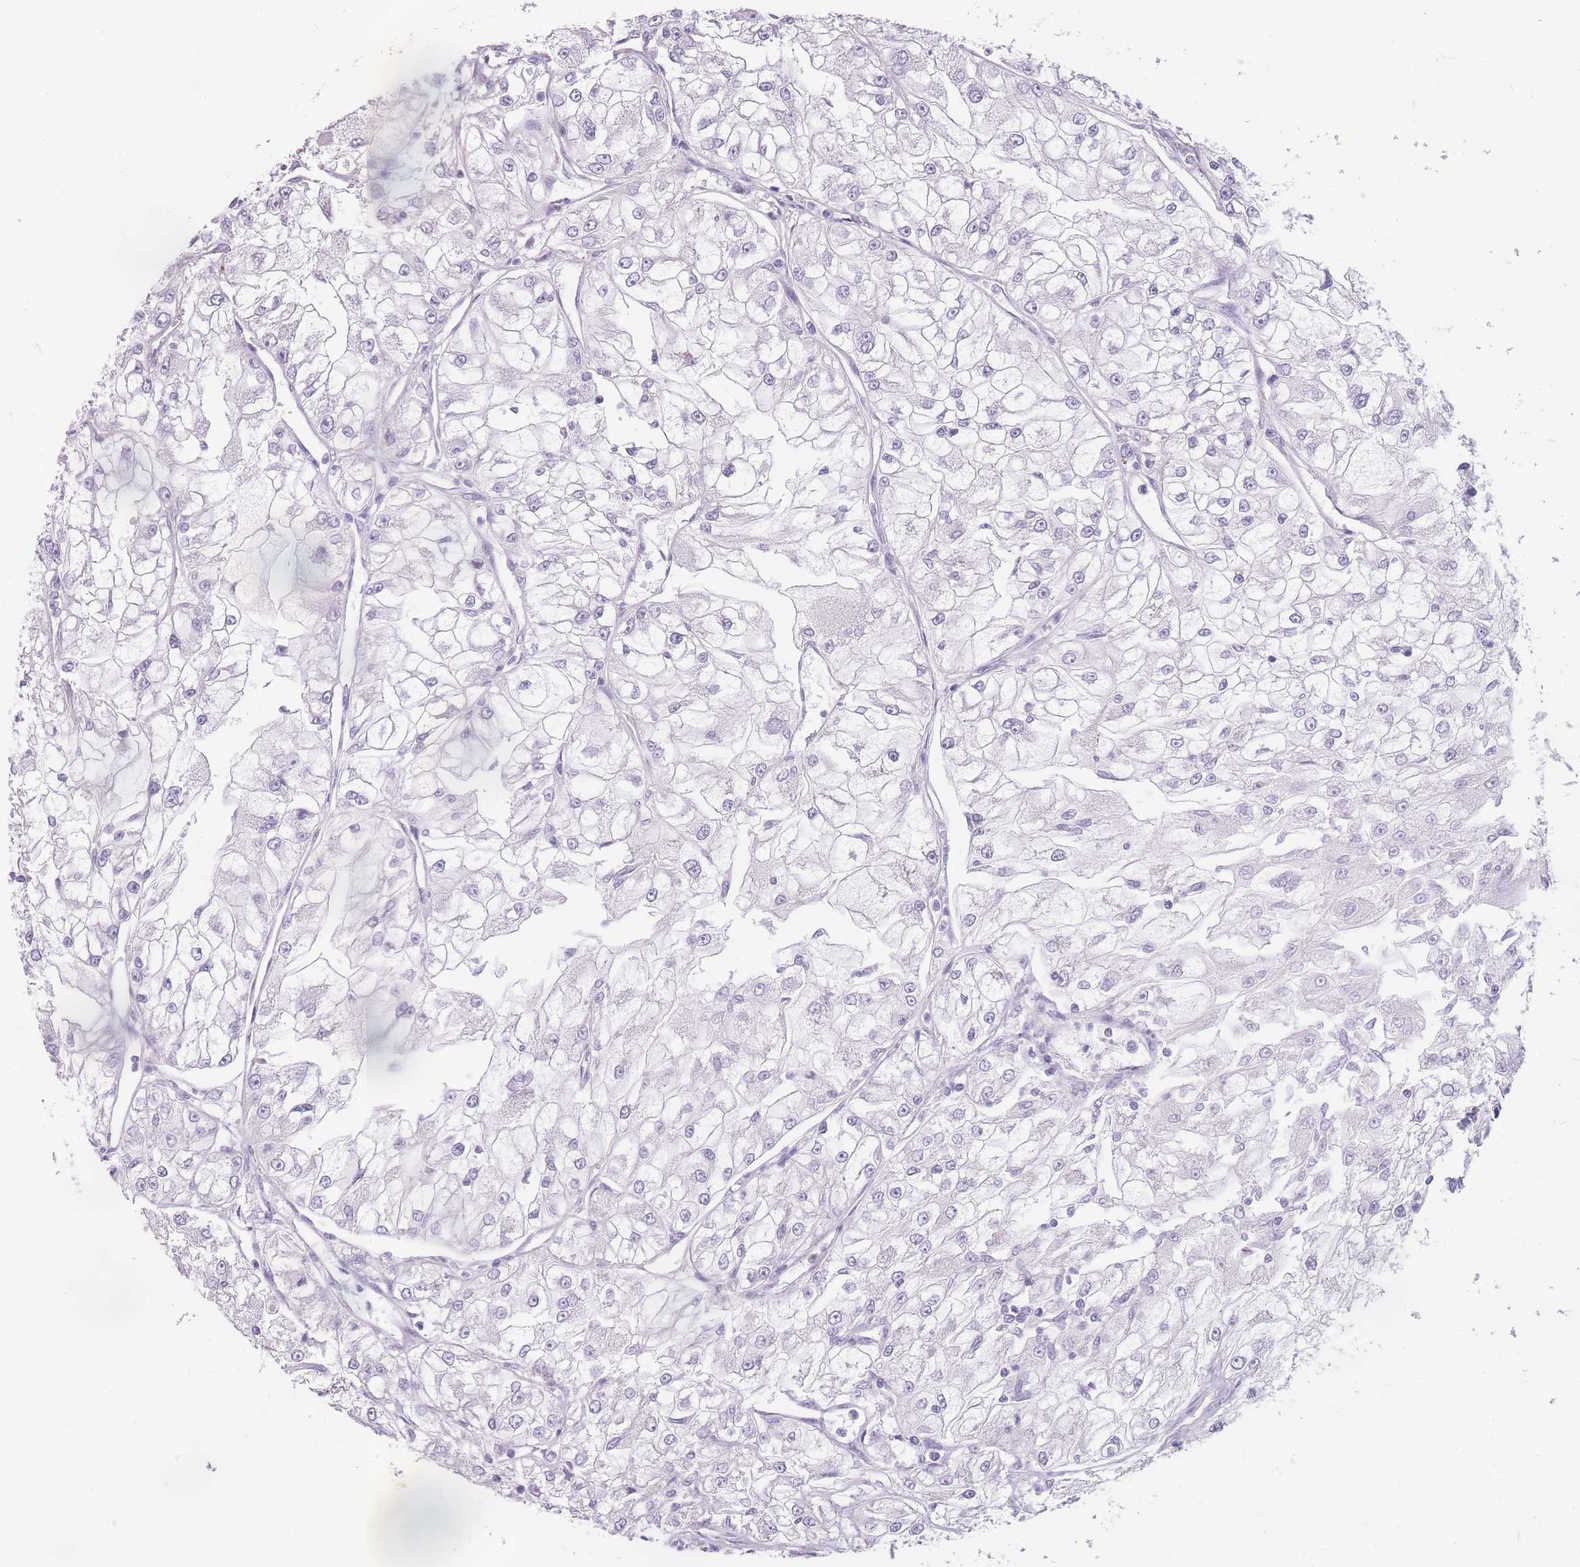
{"staining": {"intensity": "negative", "quantity": "none", "location": "none"}, "tissue": "renal cancer", "cell_type": "Tumor cells", "image_type": "cancer", "snomed": [{"axis": "morphology", "description": "Adenocarcinoma, NOS"}, {"axis": "topography", "description": "Kidney"}], "caption": "A high-resolution photomicrograph shows IHC staining of renal adenocarcinoma, which displays no significant expression in tumor cells.", "gene": "TMEM236", "patient": {"sex": "female", "age": 72}}